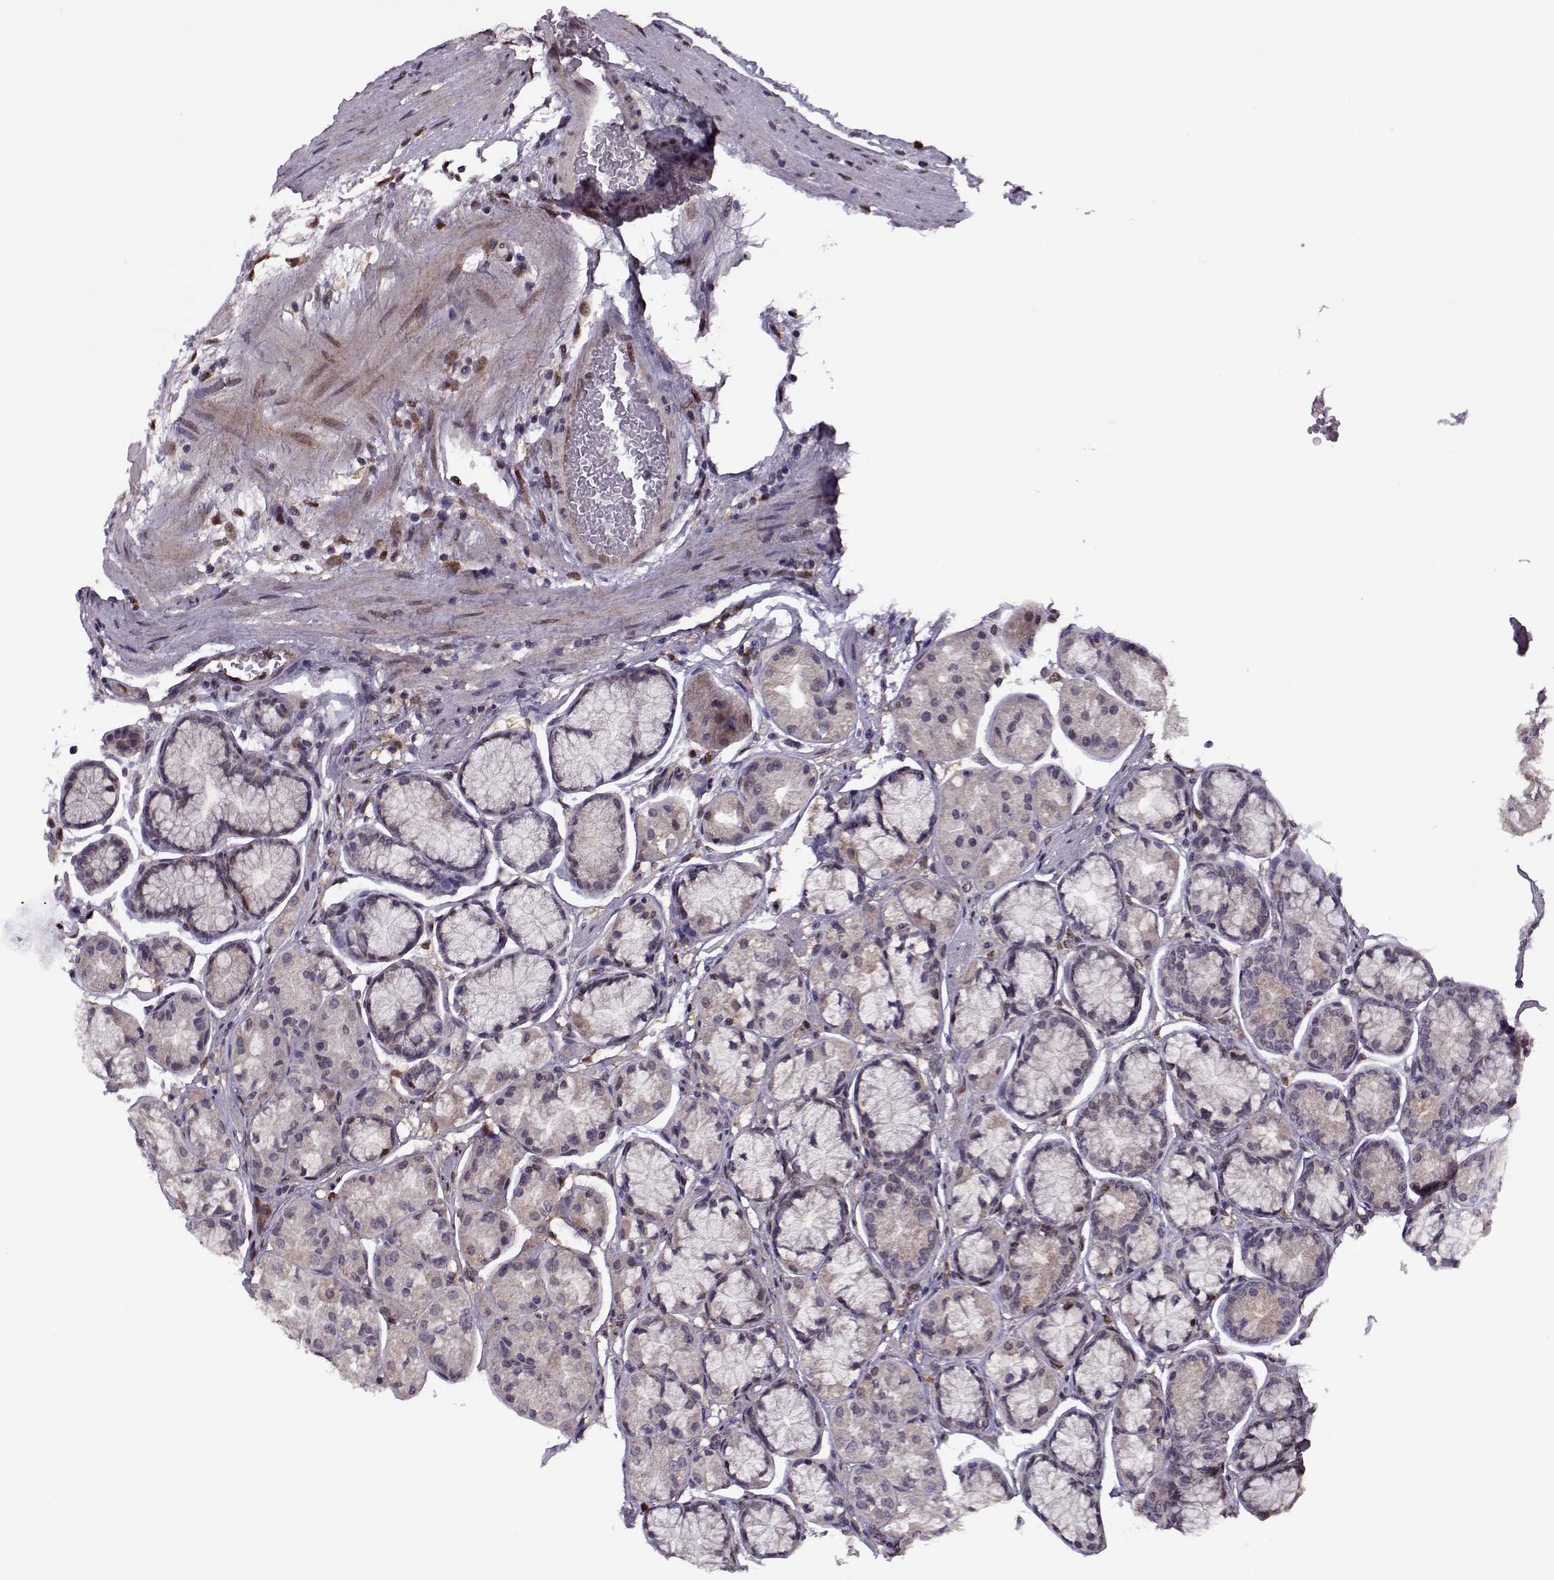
{"staining": {"intensity": "negative", "quantity": "none", "location": "none"}, "tissue": "stomach", "cell_type": "Glandular cells", "image_type": "normal", "snomed": [{"axis": "morphology", "description": "Normal tissue, NOS"}, {"axis": "morphology", "description": "Adenocarcinoma, NOS"}, {"axis": "morphology", "description": "Adenocarcinoma, High grade"}, {"axis": "topography", "description": "Stomach, upper"}, {"axis": "topography", "description": "Stomach"}], "caption": "Micrograph shows no significant protein positivity in glandular cells of normal stomach.", "gene": "CDK4", "patient": {"sex": "female", "age": 65}}